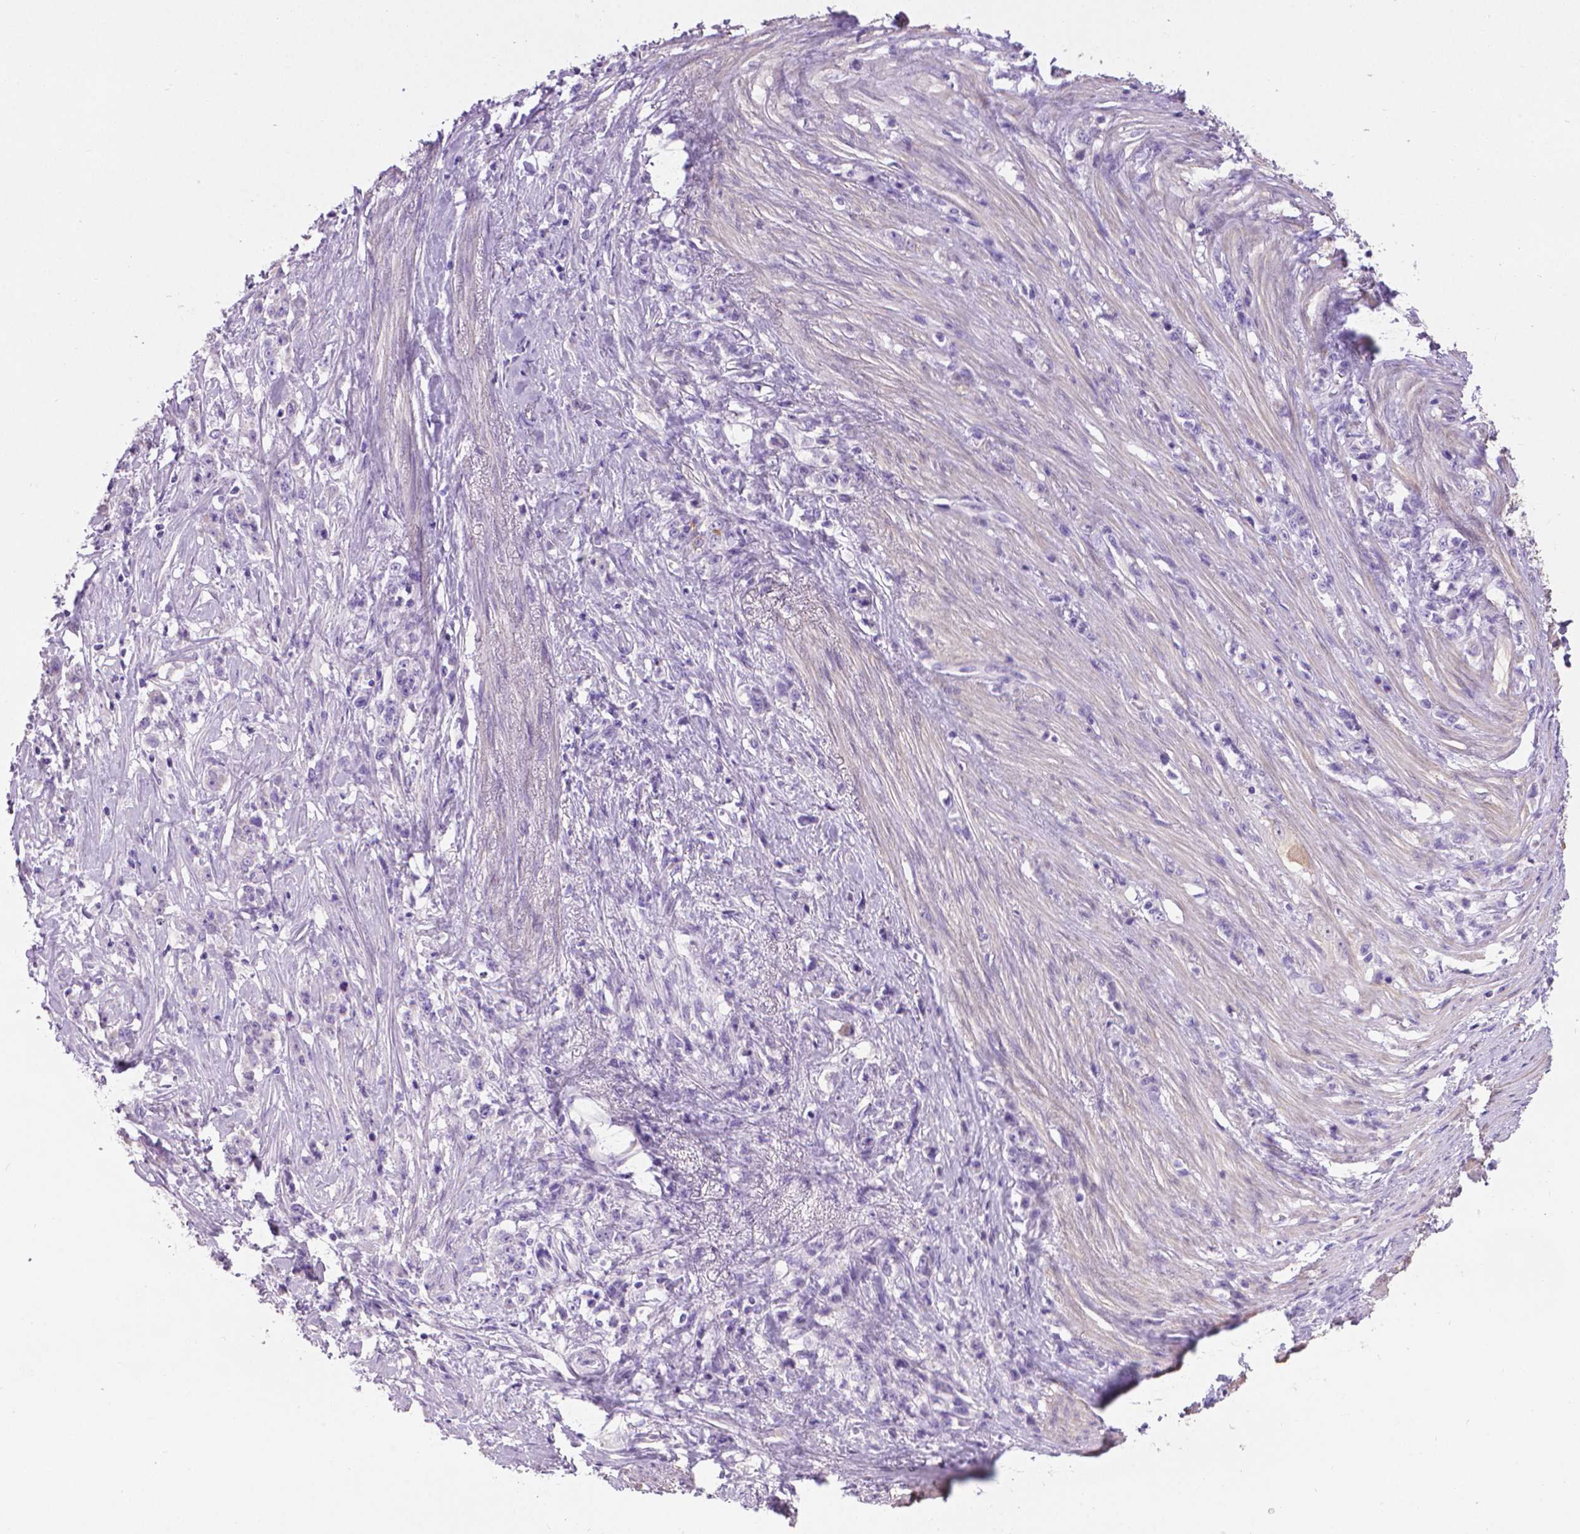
{"staining": {"intensity": "negative", "quantity": "none", "location": "none"}, "tissue": "stomach cancer", "cell_type": "Tumor cells", "image_type": "cancer", "snomed": [{"axis": "morphology", "description": "Adenocarcinoma, NOS"}, {"axis": "topography", "description": "Stomach, lower"}], "caption": "Protein analysis of adenocarcinoma (stomach) displays no significant staining in tumor cells.", "gene": "PNMA2", "patient": {"sex": "male", "age": 88}}